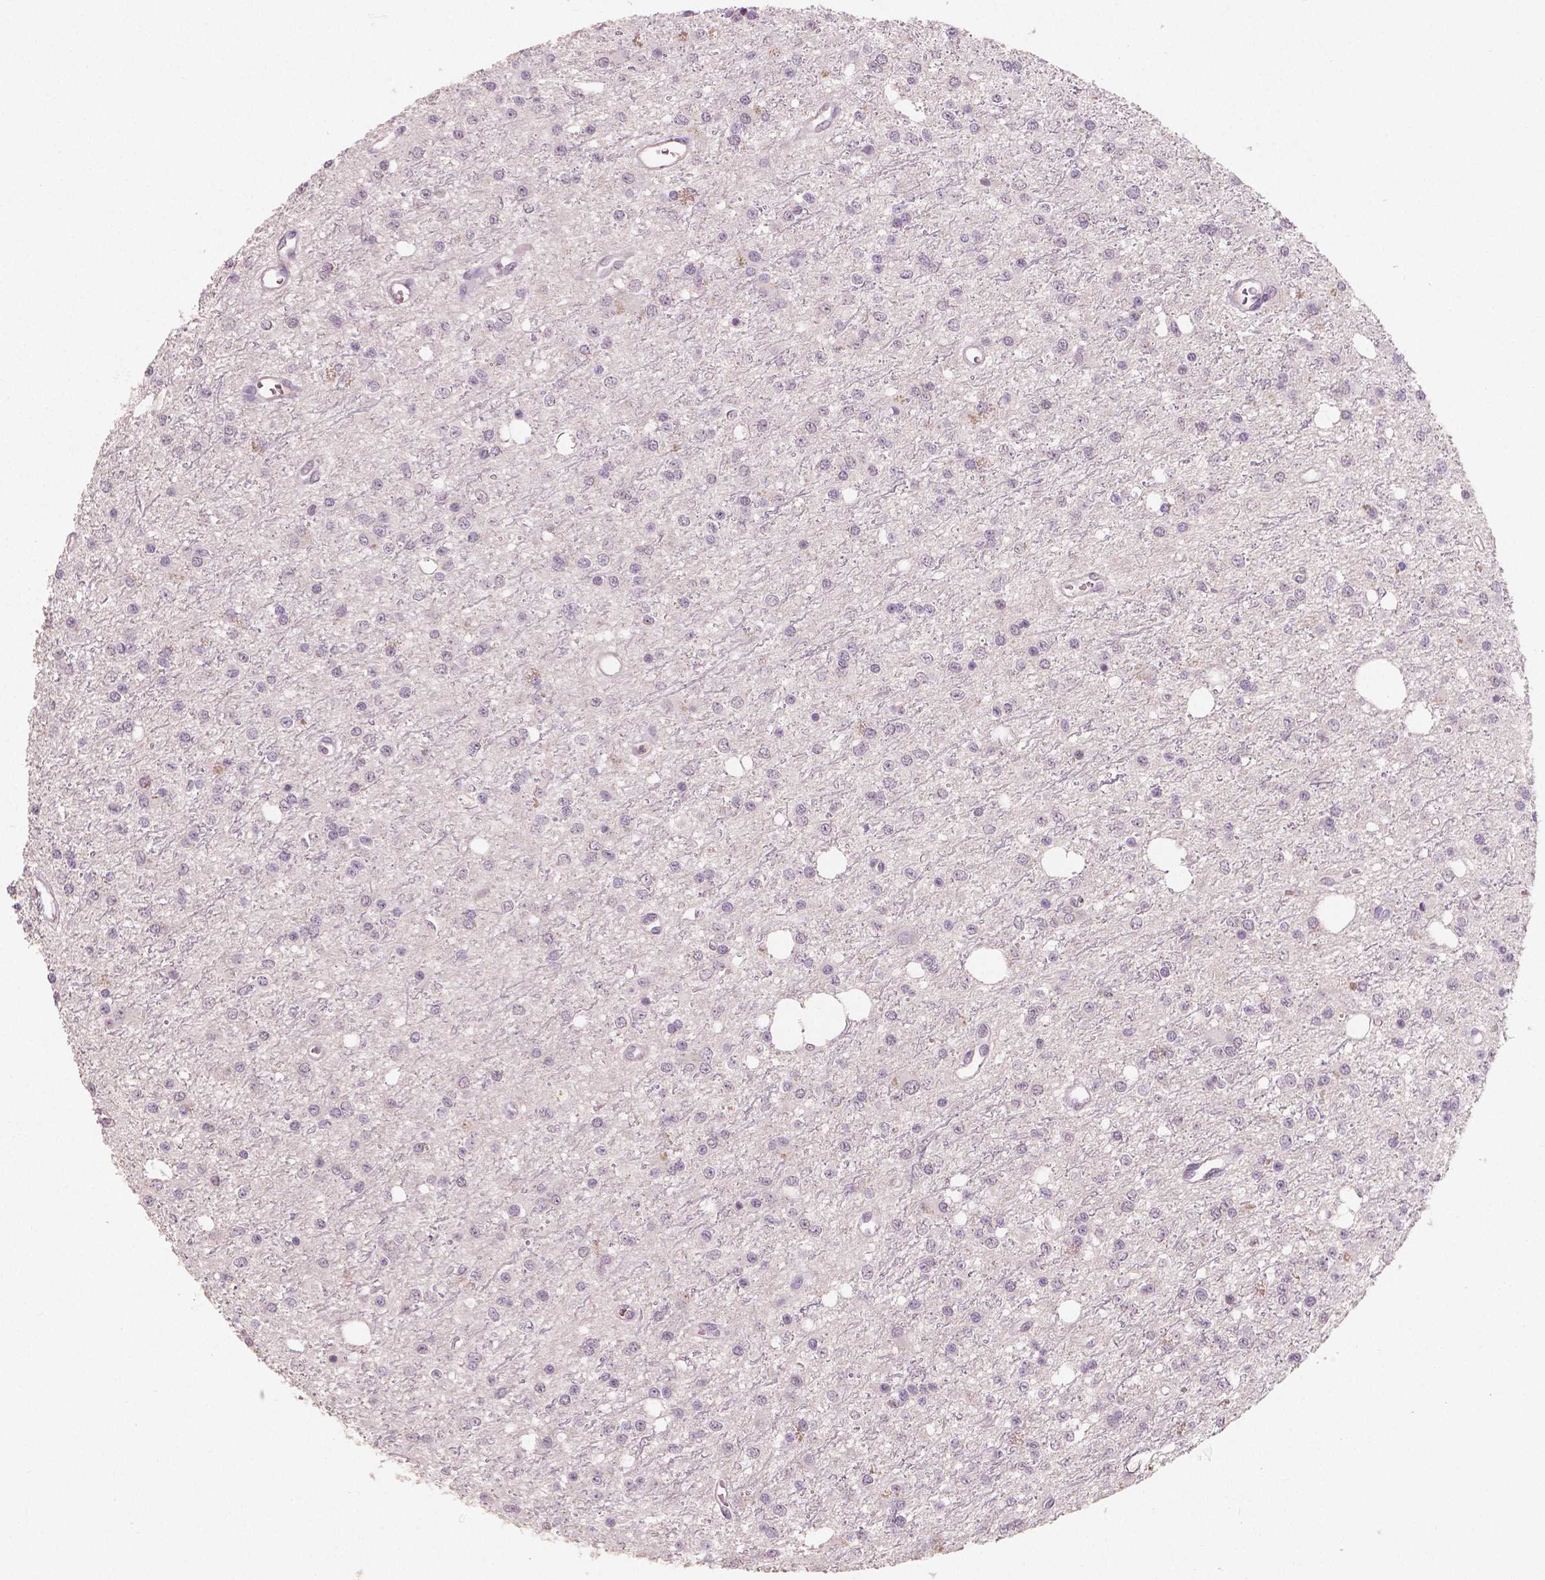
{"staining": {"intensity": "negative", "quantity": "none", "location": "none"}, "tissue": "glioma", "cell_type": "Tumor cells", "image_type": "cancer", "snomed": [{"axis": "morphology", "description": "Glioma, malignant, Low grade"}, {"axis": "topography", "description": "Brain"}], "caption": "Protein analysis of malignant low-grade glioma displays no significant expression in tumor cells.", "gene": "RNASE7", "patient": {"sex": "female", "age": 45}}